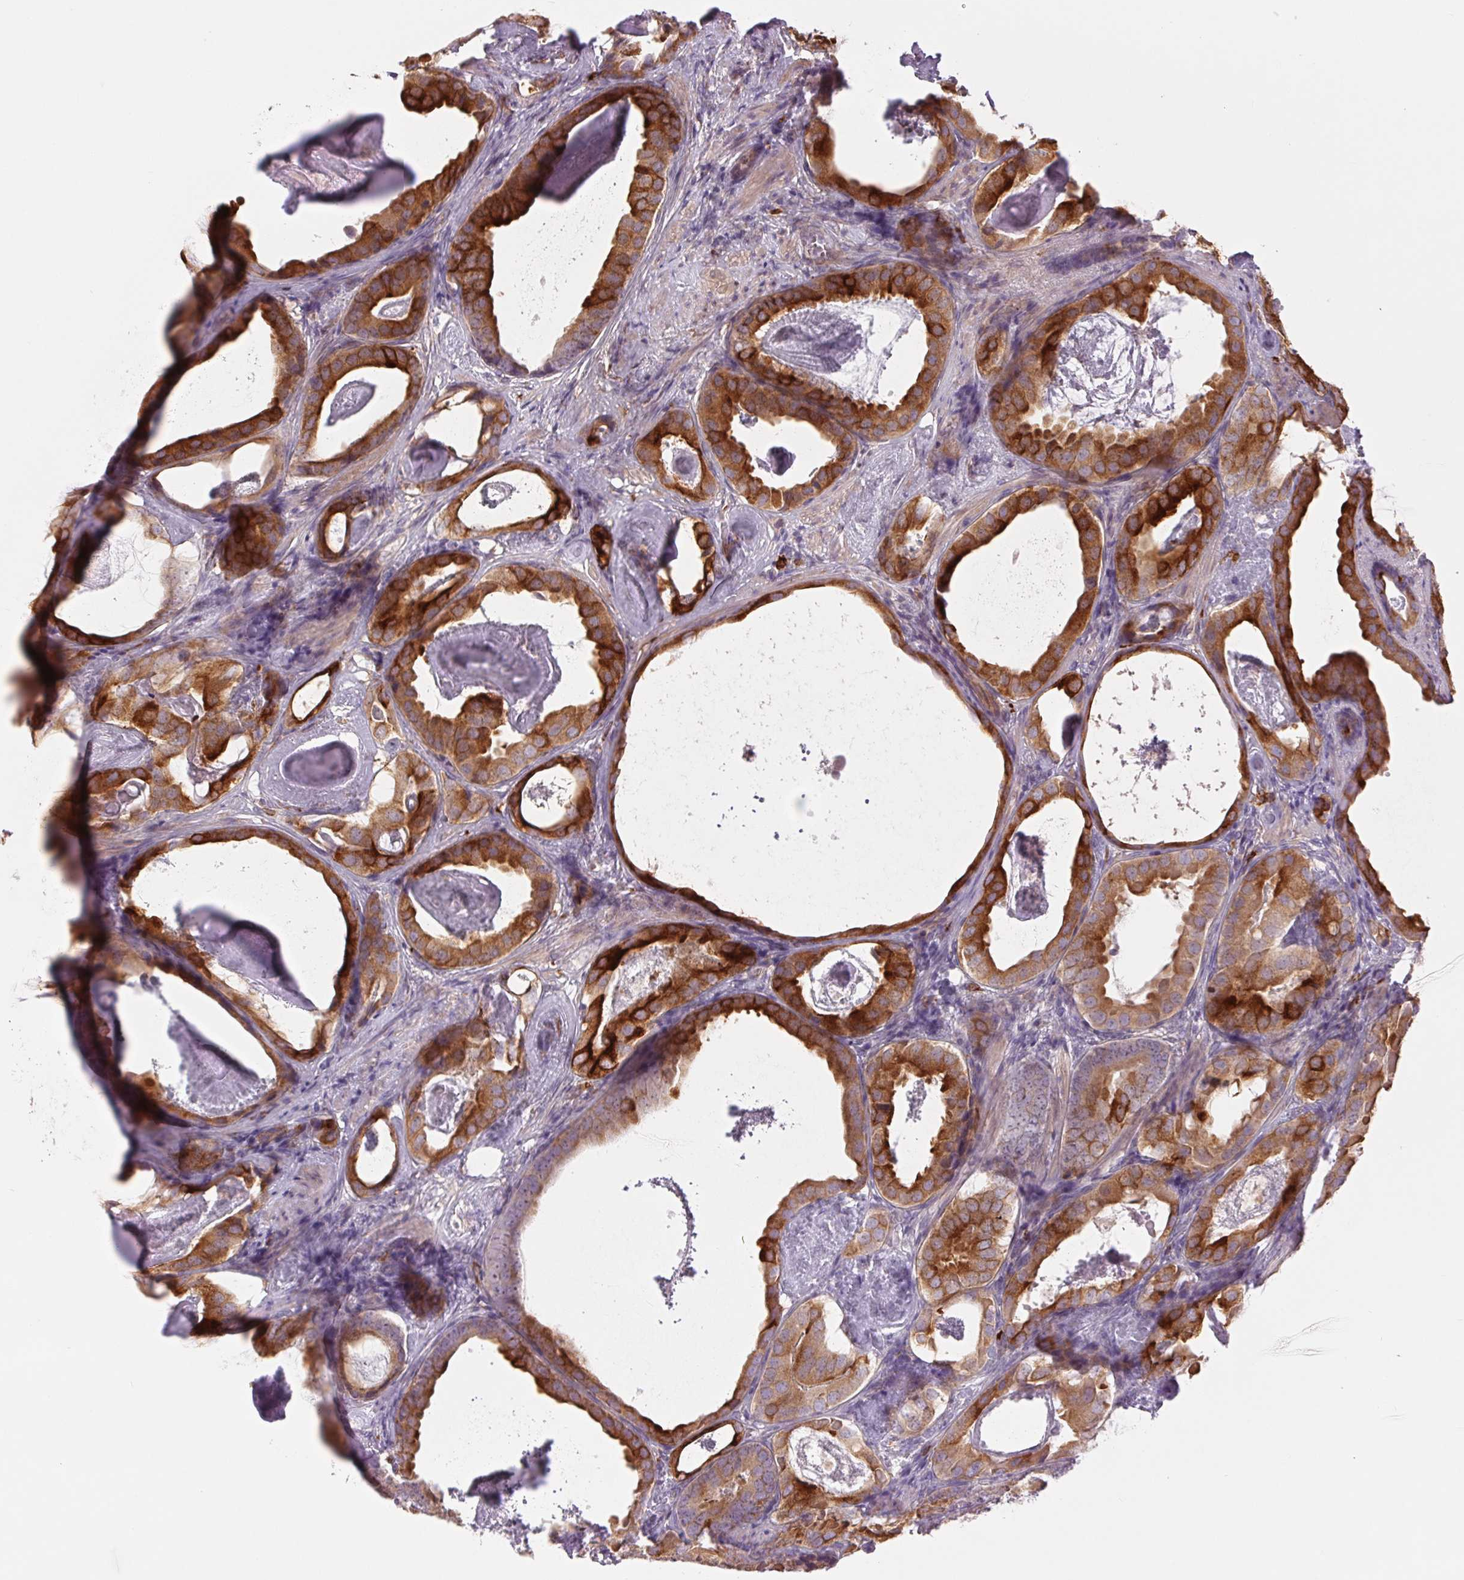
{"staining": {"intensity": "moderate", "quantity": "25%-75%", "location": "cytoplasmic/membranous"}, "tissue": "prostate cancer", "cell_type": "Tumor cells", "image_type": "cancer", "snomed": [{"axis": "morphology", "description": "Adenocarcinoma, Low grade"}, {"axis": "topography", "description": "Prostate and seminal vesicle, NOS"}], "caption": "Immunohistochemistry (IHC) of human adenocarcinoma (low-grade) (prostate) shows medium levels of moderate cytoplasmic/membranous expression in approximately 25%-75% of tumor cells. (Stains: DAB (3,3'-diaminobenzidine) in brown, nuclei in blue, Microscopy: brightfield microscopy at high magnification).", "gene": "METTL17", "patient": {"sex": "male", "age": 71}}